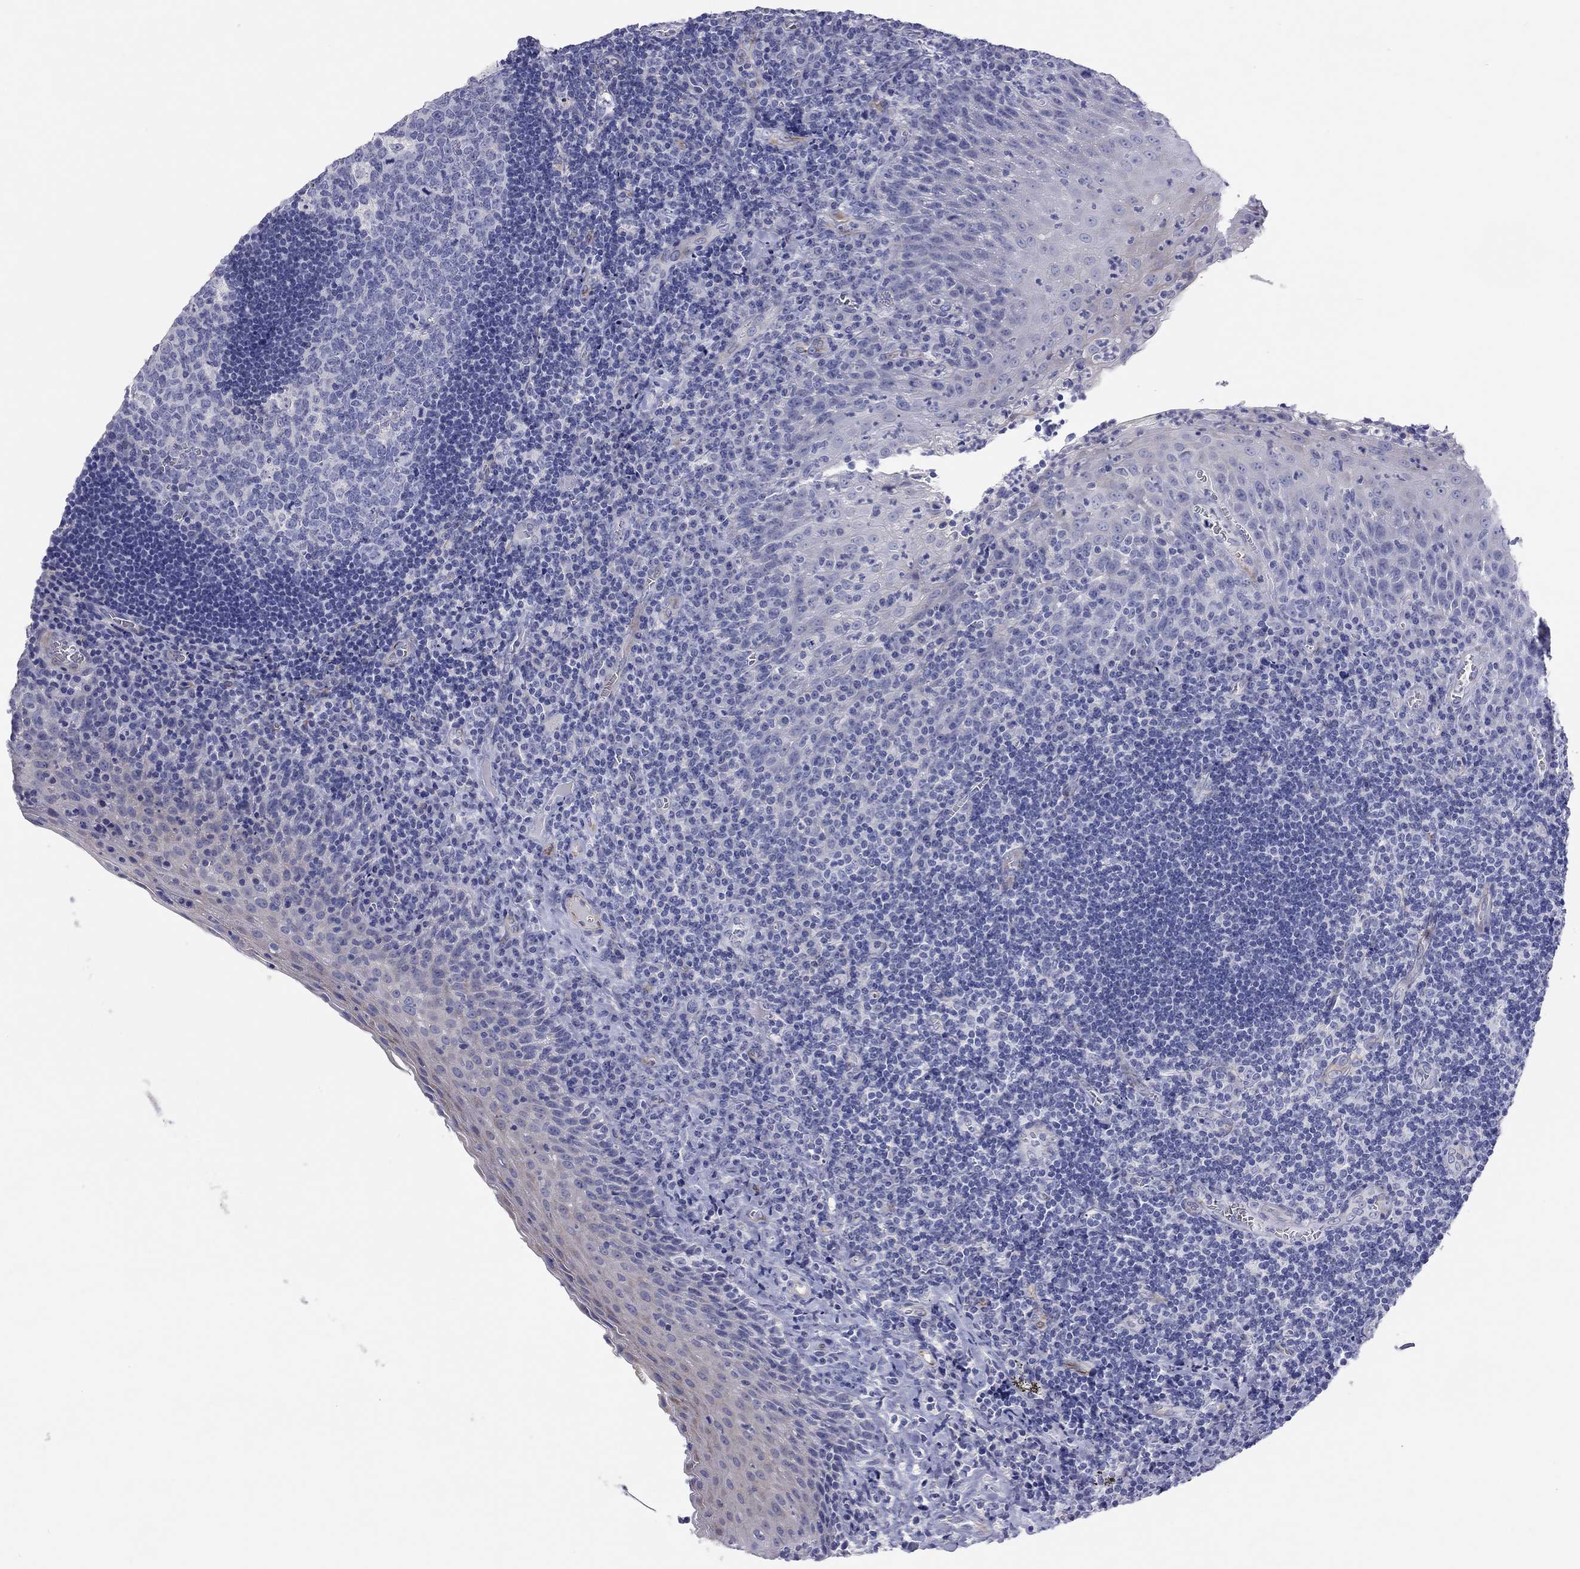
{"staining": {"intensity": "negative", "quantity": "none", "location": "none"}, "tissue": "tonsil", "cell_type": "Germinal center cells", "image_type": "normal", "snomed": [{"axis": "morphology", "description": "Normal tissue, NOS"}, {"axis": "morphology", "description": "Inflammation, NOS"}, {"axis": "topography", "description": "Tonsil"}], "caption": "High power microscopy micrograph of an immunohistochemistry micrograph of normal tonsil, revealing no significant expression in germinal center cells. Nuclei are stained in blue.", "gene": "PCDHGC5", "patient": {"sex": "female", "age": 31}}